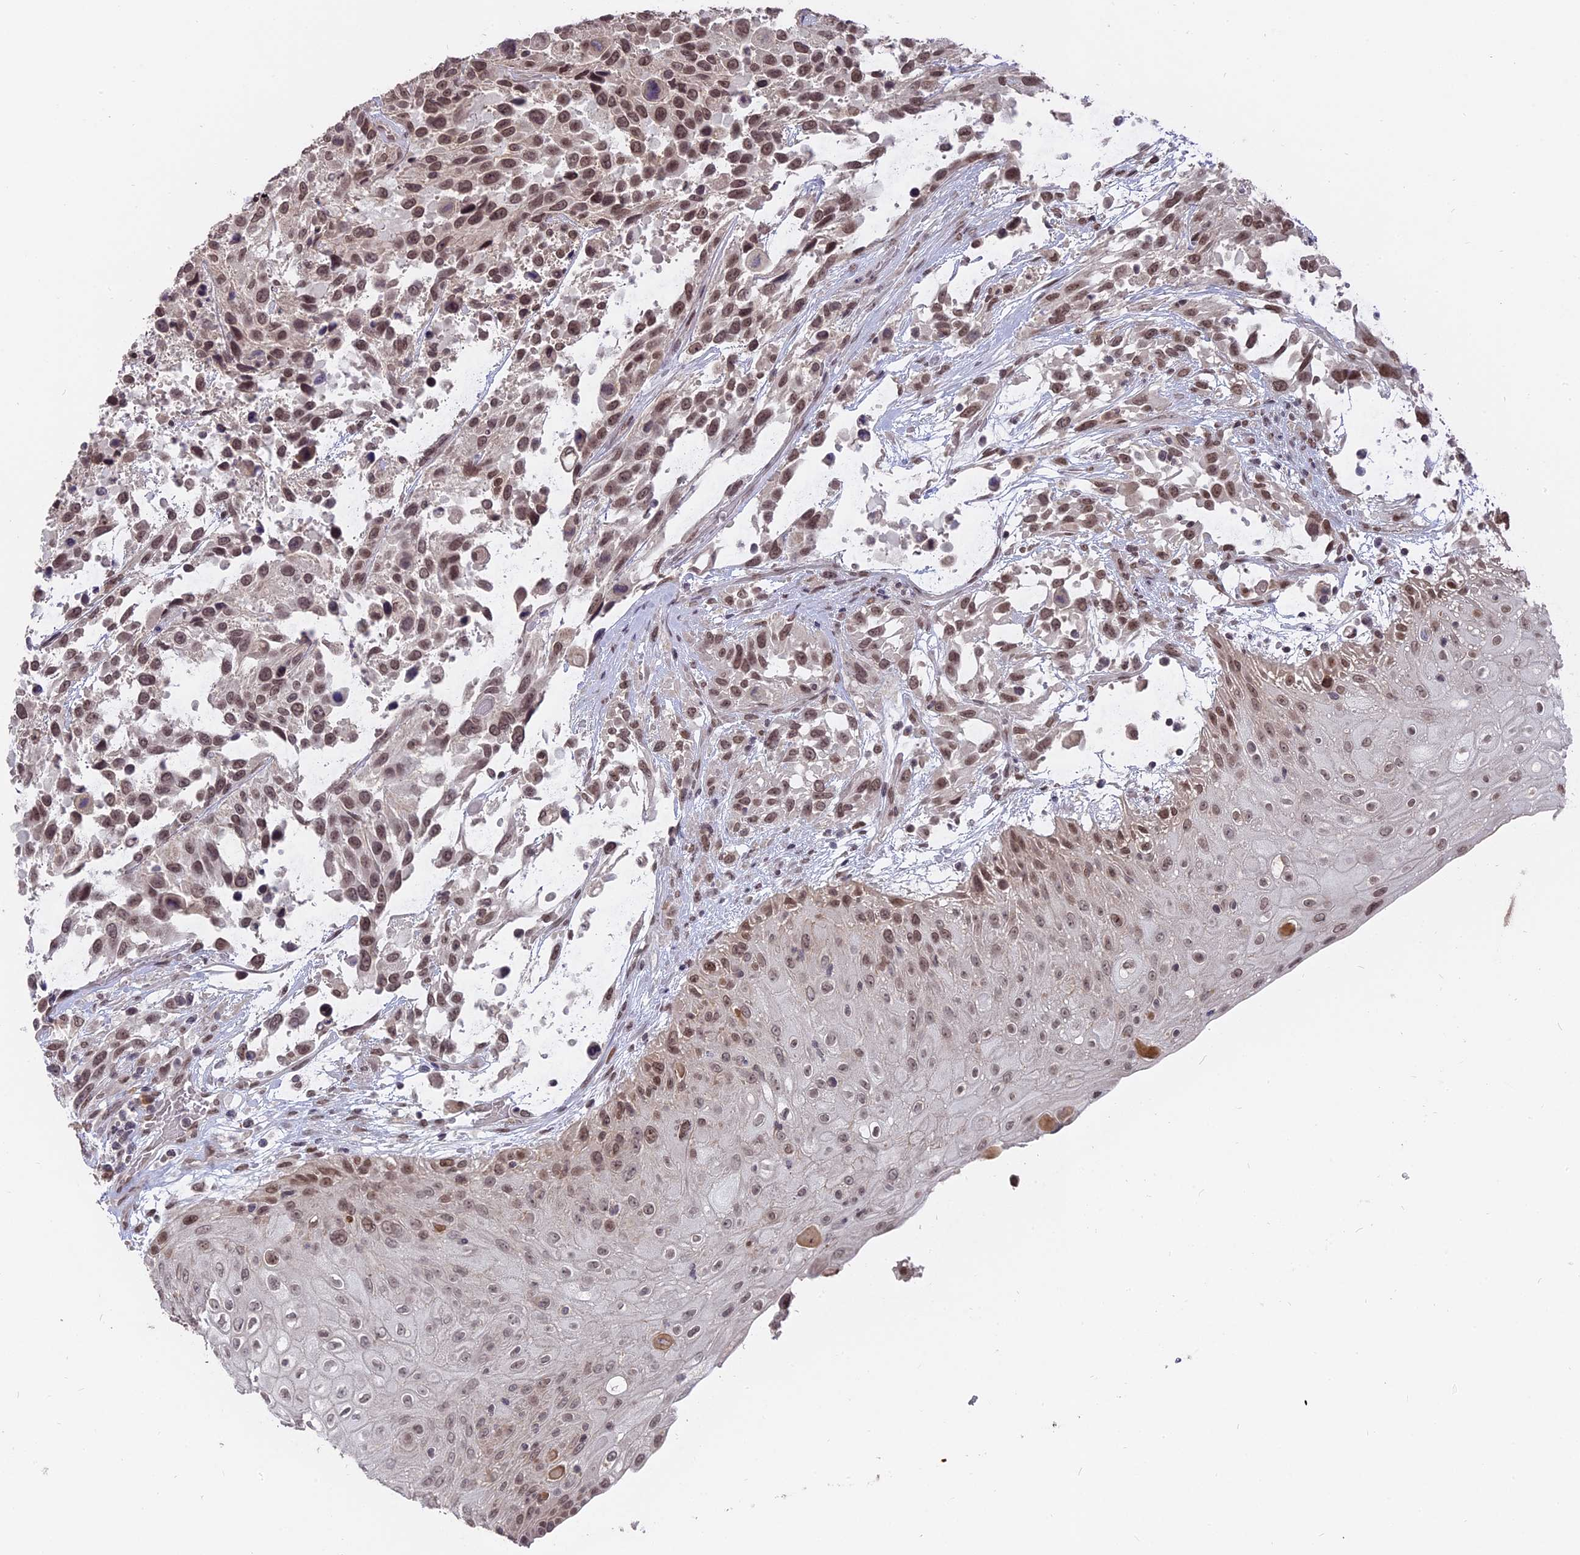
{"staining": {"intensity": "moderate", "quantity": ">75%", "location": "nuclear"}, "tissue": "urothelial cancer", "cell_type": "Tumor cells", "image_type": "cancer", "snomed": [{"axis": "morphology", "description": "Urothelial carcinoma, High grade"}, {"axis": "topography", "description": "Urinary bladder"}], "caption": "Brown immunohistochemical staining in human high-grade urothelial carcinoma shows moderate nuclear expression in approximately >75% of tumor cells.", "gene": "NR1H3", "patient": {"sex": "female", "age": 70}}